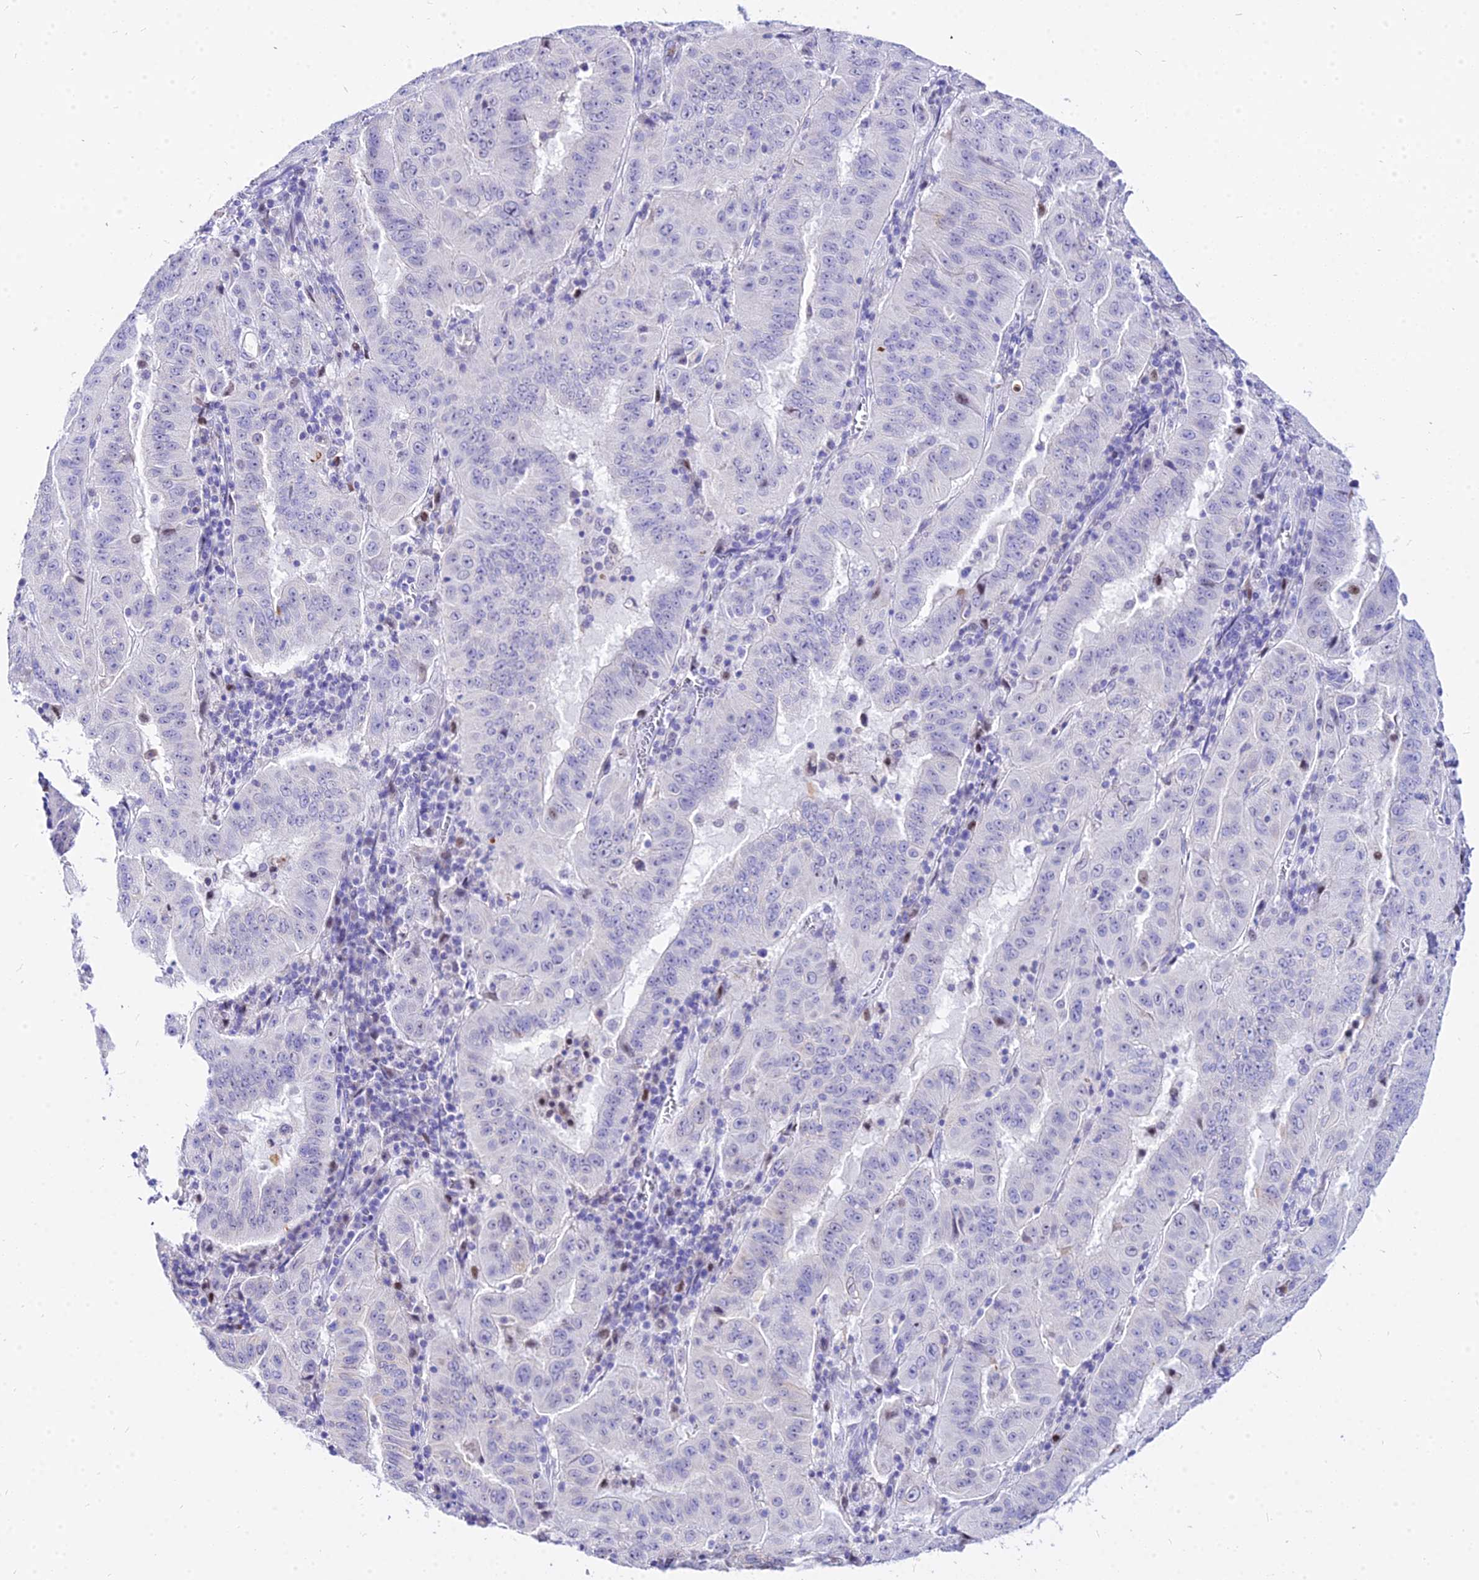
{"staining": {"intensity": "negative", "quantity": "none", "location": "none"}, "tissue": "pancreatic cancer", "cell_type": "Tumor cells", "image_type": "cancer", "snomed": [{"axis": "morphology", "description": "Adenocarcinoma, NOS"}, {"axis": "topography", "description": "Pancreas"}], "caption": "High magnification brightfield microscopy of pancreatic adenocarcinoma stained with DAB (brown) and counterstained with hematoxylin (blue): tumor cells show no significant staining.", "gene": "CARD18", "patient": {"sex": "male", "age": 63}}